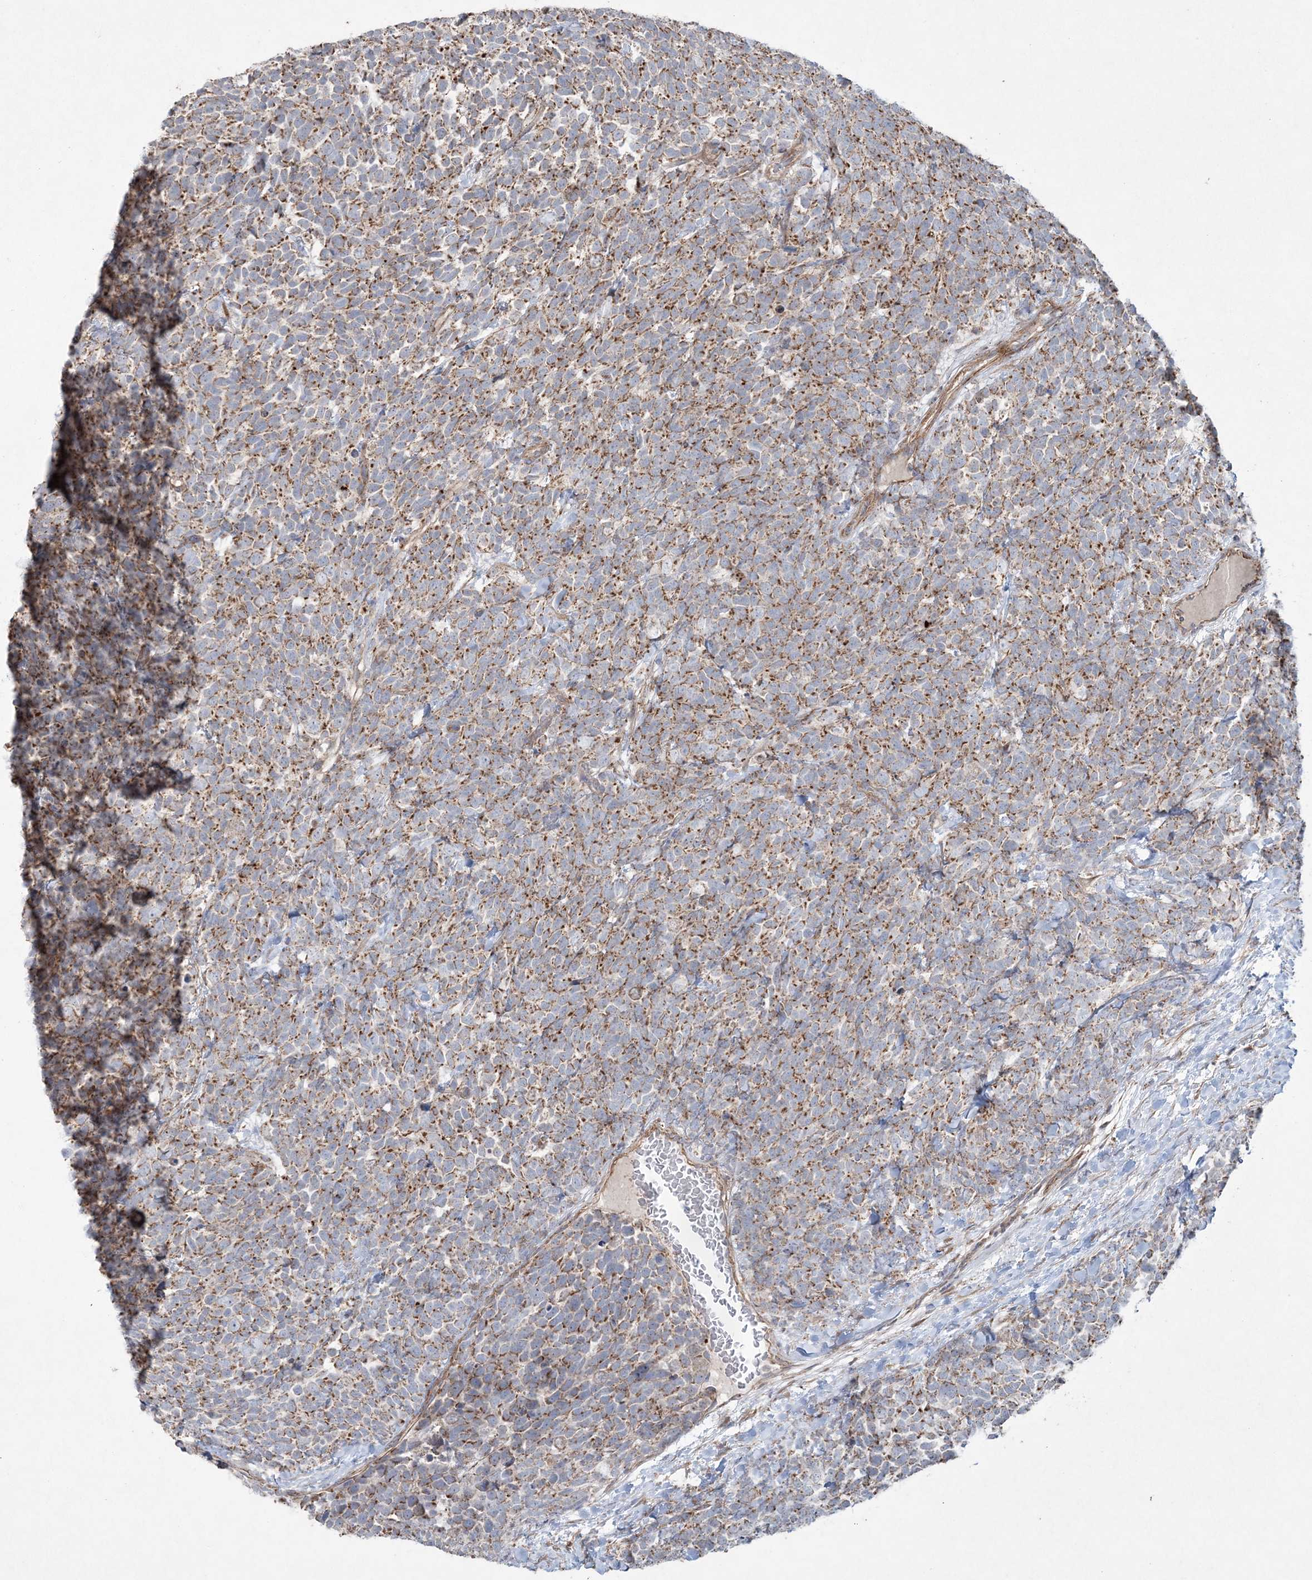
{"staining": {"intensity": "moderate", "quantity": ">75%", "location": "cytoplasmic/membranous"}, "tissue": "urothelial cancer", "cell_type": "Tumor cells", "image_type": "cancer", "snomed": [{"axis": "morphology", "description": "Urothelial carcinoma, High grade"}, {"axis": "topography", "description": "Urinary bladder"}], "caption": "DAB immunohistochemical staining of human urothelial cancer shows moderate cytoplasmic/membranous protein positivity in approximately >75% of tumor cells.", "gene": "TTC7A", "patient": {"sex": "female", "age": 82}}